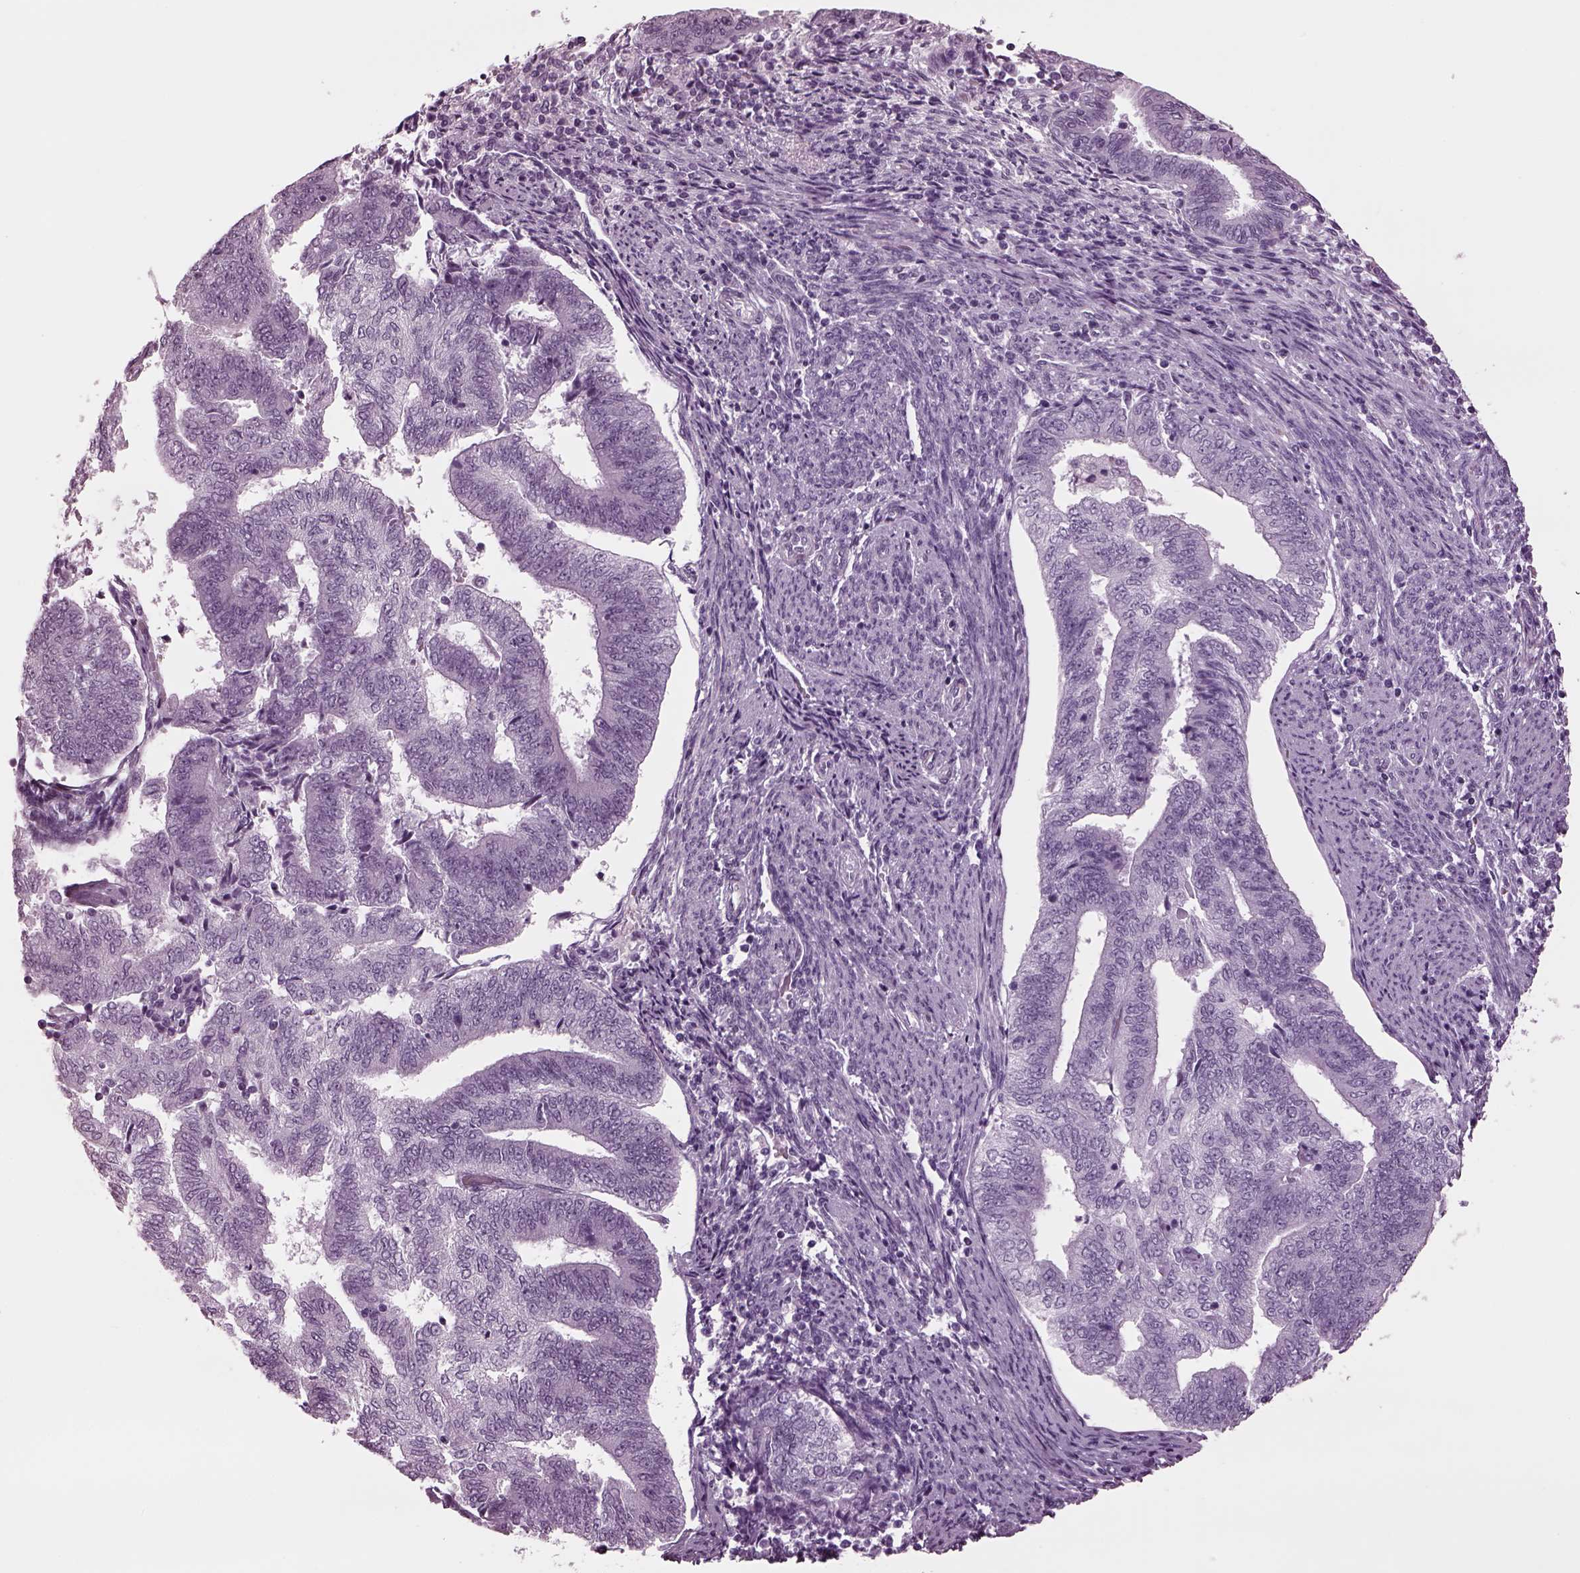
{"staining": {"intensity": "negative", "quantity": "none", "location": "none"}, "tissue": "endometrial cancer", "cell_type": "Tumor cells", "image_type": "cancer", "snomed": [{"axis": "morphology", "description": "Adenocarcinoma, NOS"}, {"axis": "topography", "description": "Endometrium"}], "caption": "High magnification brightfield microscopy of endometrial cancer (adenocarcinoma) stained with DAB (3,3'-diaminobenzidine) (brown) and counterstained with hematoxylin (blue): tumor cells show no significant expression.", "gene": "TPPP2", "patient": {"sex": "female", "age": 65}}